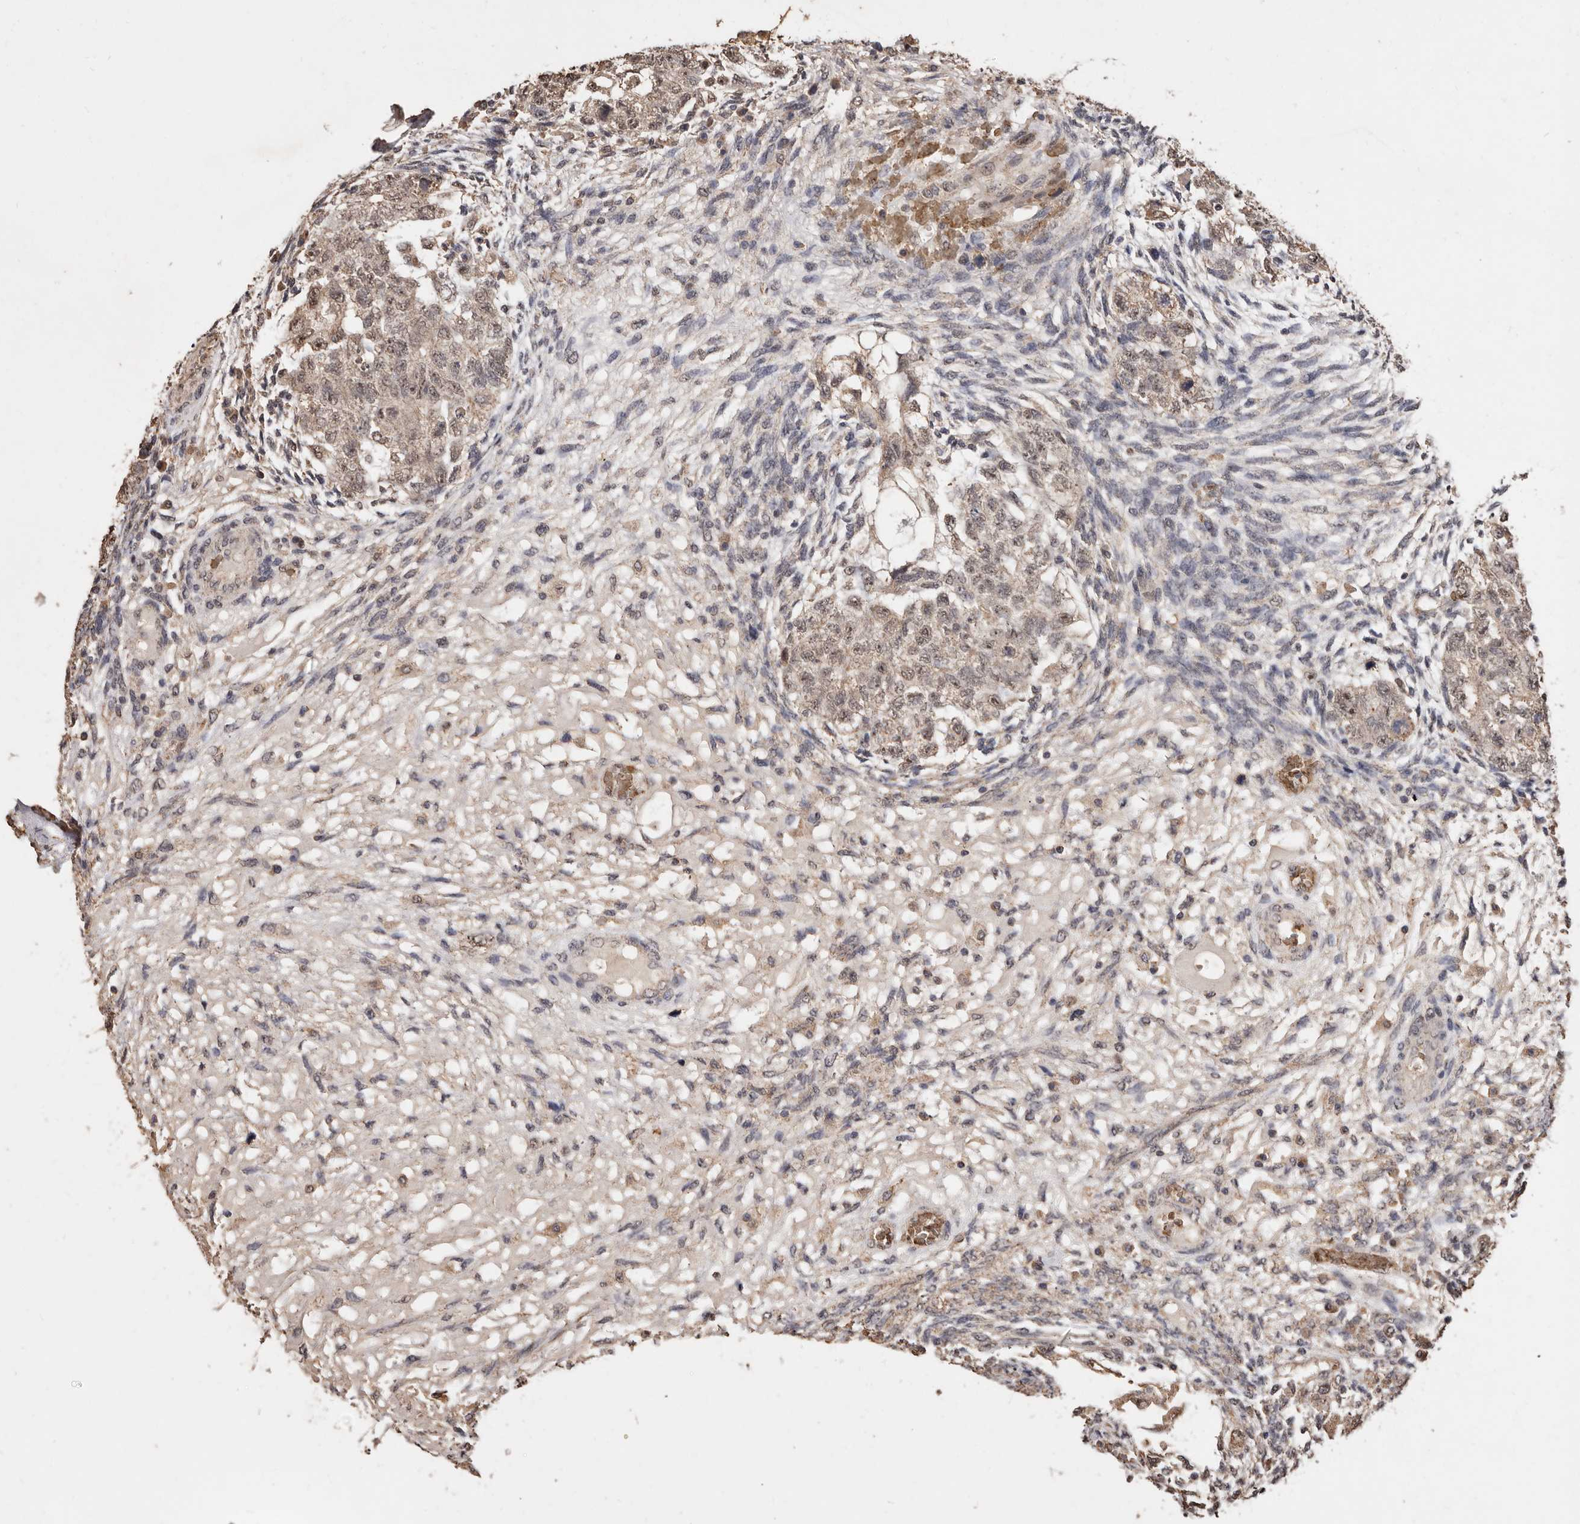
{"staining": {"intensity": "weak", "quantity": ">75%", "location": "cytoplasmic/membranous,nuclear"}, "tissue": "testis cancer", "cell_type": "Tumor cells", "image_type": "cancer", "snomed": [{"axis": "morphology", "description": "Normal tissue, NOS"}, {"axis": "morphology", "description": "Carcinoma, Embryonal, NOS"}, {"axis": "topography", "description": "Testis"}], "caption": "IHC of human embryonal carcinoma (testis) exhibits low levels of weak cytoplasmic/membranous and nuclear positivity in approximately >75% of tumor cells.", "gene": "GRAMD2A", "patient": {"sex": "male", "age": 36}}